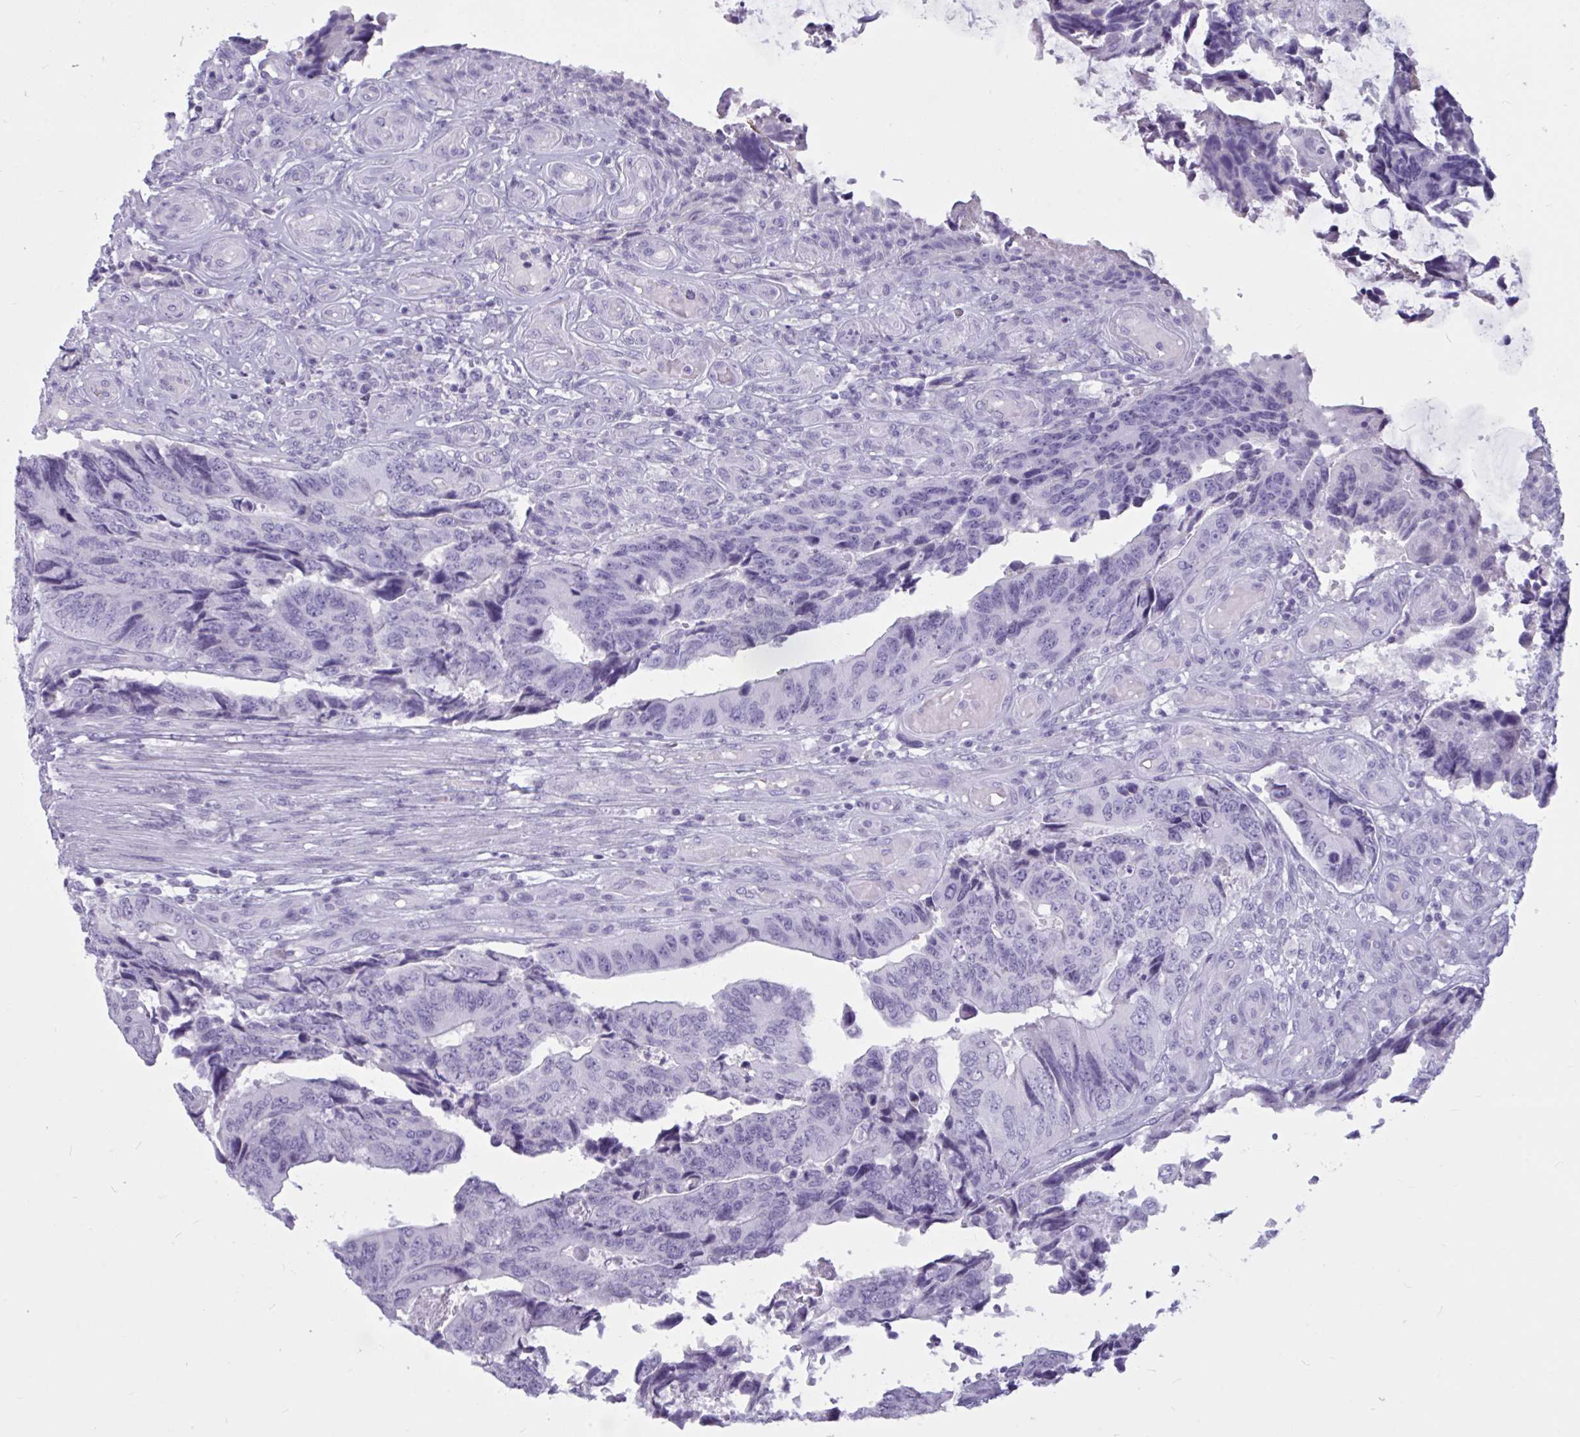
{"staining": {"intensity": "negative", "quantity": "none", "location": "none"}, "tissue": "colorectal cancer", "cell_type": "Tumor cells", "image_type": "cancer", "snomed": [{"axis": "morphology", "description": "Adenocarcinoma, NOS"}, {"axis": "topography", "description": "Colon"}], "caption": "Protein analysis of colorectal adenocarcinoma demonstrates no significant expression in tumor cells.", "gene": "BBS10", "patient": {"sex": "male", "age": 87}}